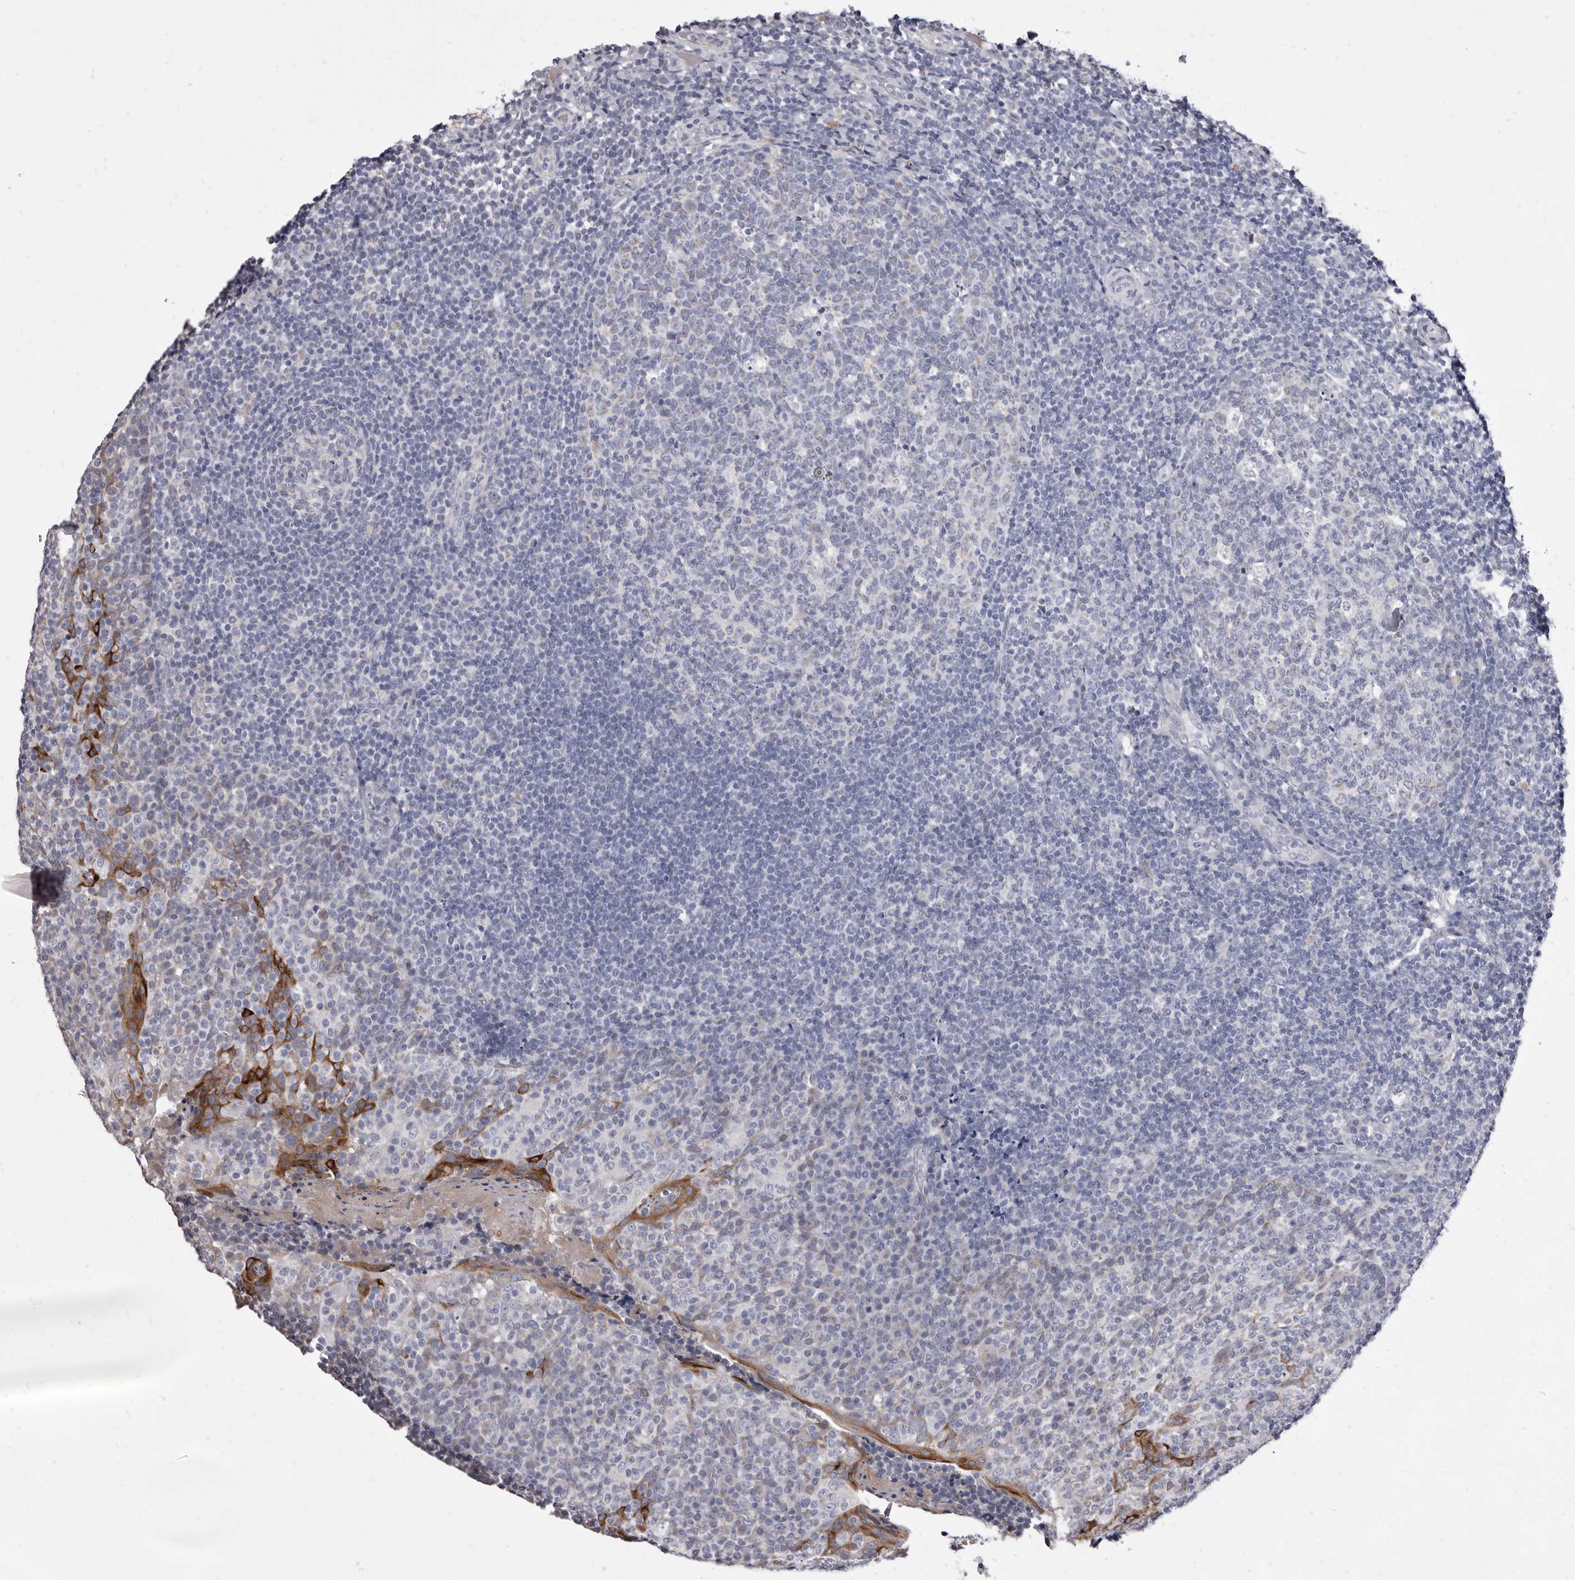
{"staining": {"intensity": "negative", "quantity": "none", "location": "none"}, "tissue": "tonsil", "cell_type": "Germinal center cells", "image_type": "normal", "snomed": [{"axis": "morphology", "description": "Normal tissue, NOS"}, {"axis": "topography", "description": "Tonsil"}], "caption": "A histopathology image of tonsil stained for a protein reveals no brown staining in germinal center cells. Brightfield microscopy of immunohistochemistry stained with DAB (brown) and hematoxylin (blue), captured at high magnification.", "gene": "CYP2E1", "patient": {"sex": "female", "age": 19}}